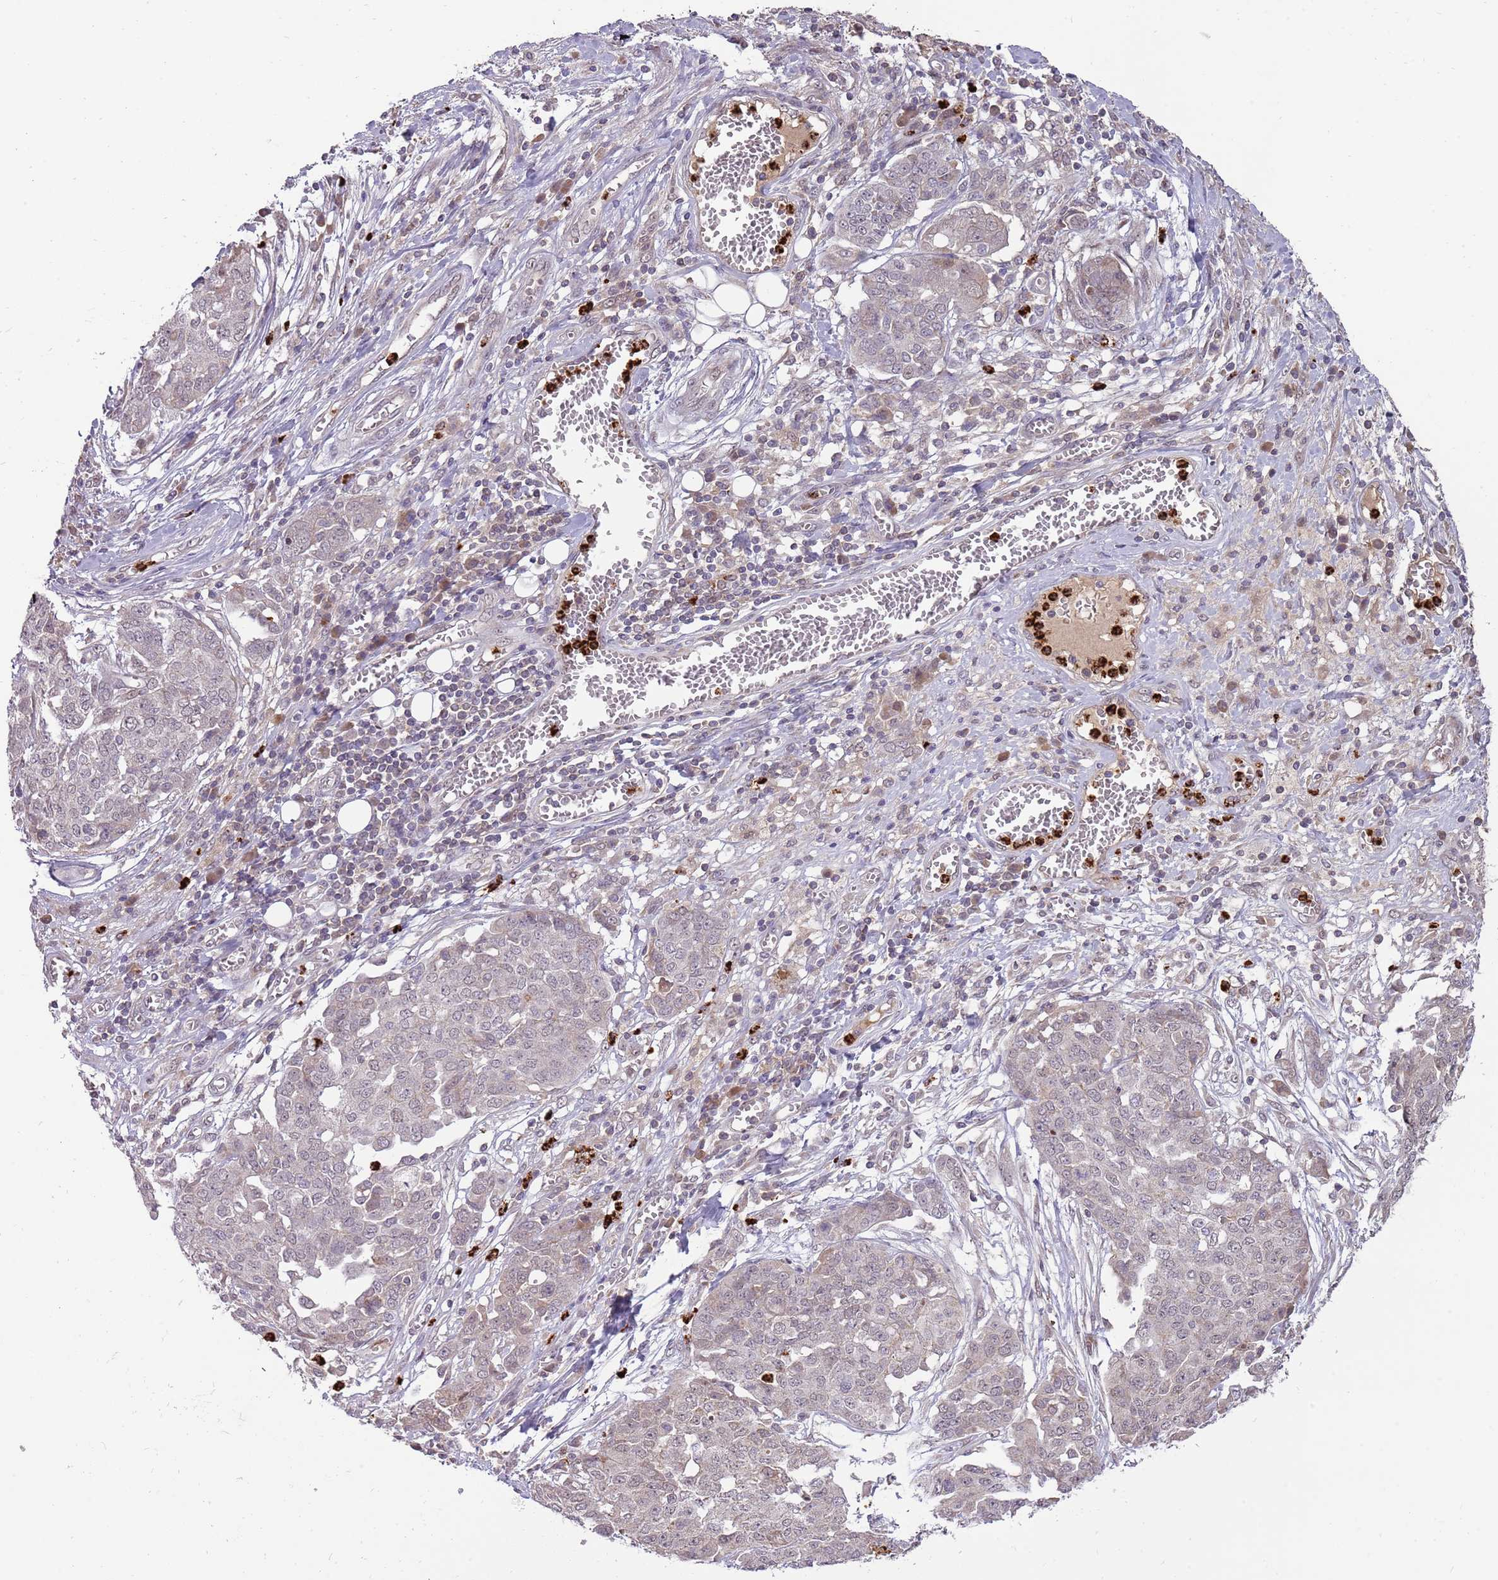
{"staining": {"intensity": "negative", "quantity": "none", "location": "none"}, "tissue": "ovarian cancer", "cell_type": "Tumor cells", "image_type": "cancer", "snomed": [{"axis": "morphology", "description": "Cystadenocarcinoma, serous, NOS"}, {"axis": "topography", "description": "Soft tissue"}, {"axis": "topography", "description": "Ovary"}], "caption": "IHC photomicrograph of ovarian serous cystadenocarcinoma stained for a protein (brown), which displays no expression in tumor cells.", "gene": "NBPF6", "patient": {"sex": "female", "age": 57}}